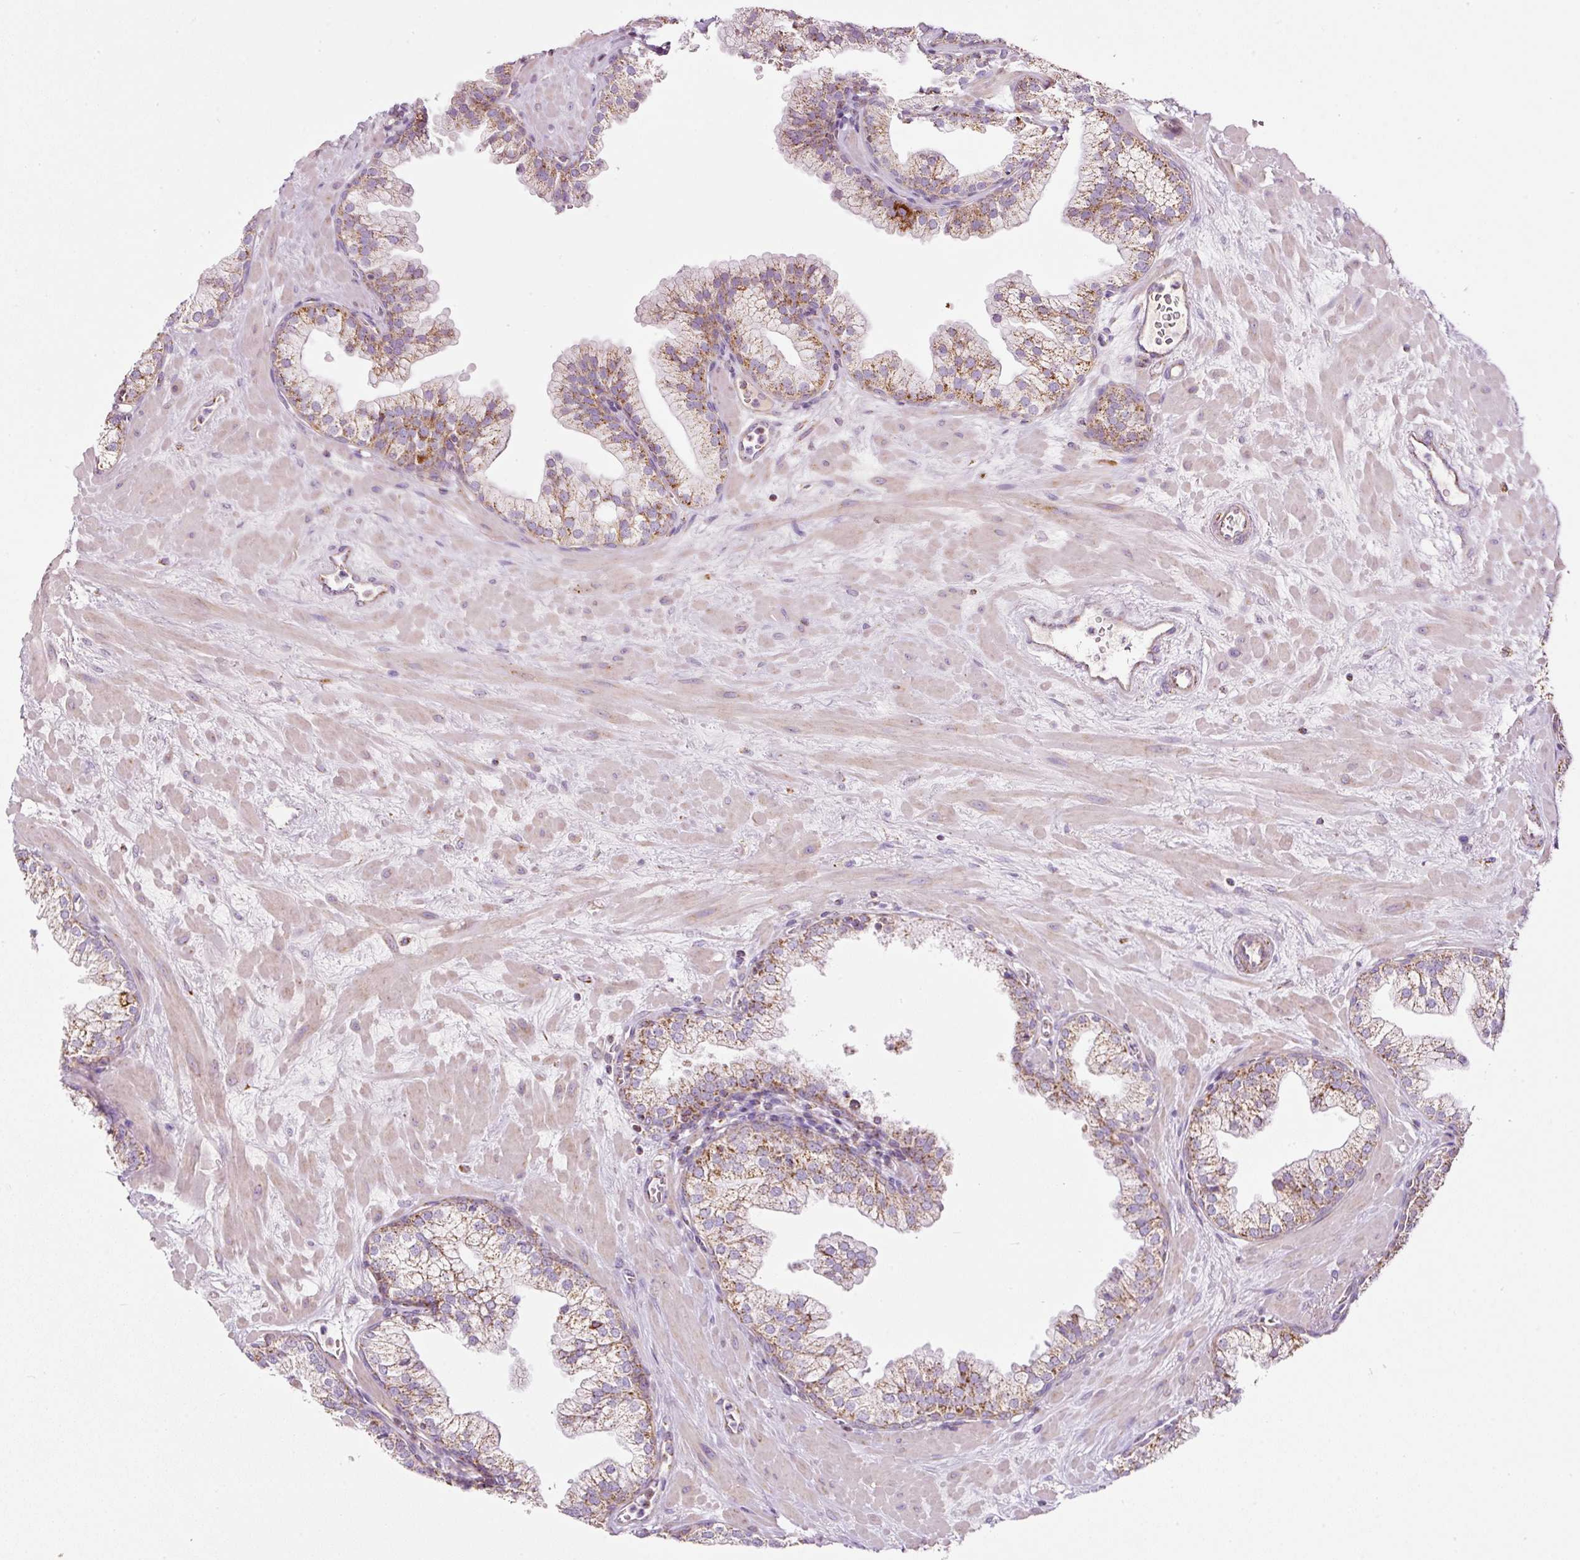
{"staining": {"intensity": "moderate", "quantity": ">75%", "location": "cytoplasmic/membranous"}, "tissue": "prostate", "cell_type": "Glandular cells", "image_type": "normal", "snomed": [{"axis": "morphology", "description": "Normal tissue, NOS"}, {"axis": "topography", "description": "Prostate"}, {"axis": "topography", "description": "Peripheral nerve tissue"}], "caption": "High-magnification brightfield microscopy of normal prostate stained with DAB (3,3'-diaminobenzidine) (brown) and counterstained with hematoxylin (blue). glandular cells exhibit moderate cytoplasmic/membranous expression is appreciated in approximately>75% of cells. Ihc stains the protein of interest in brown and the nuclei are stained blue.", "gene": "SDHA", "patient": {"sex": "male", "age": 61}}